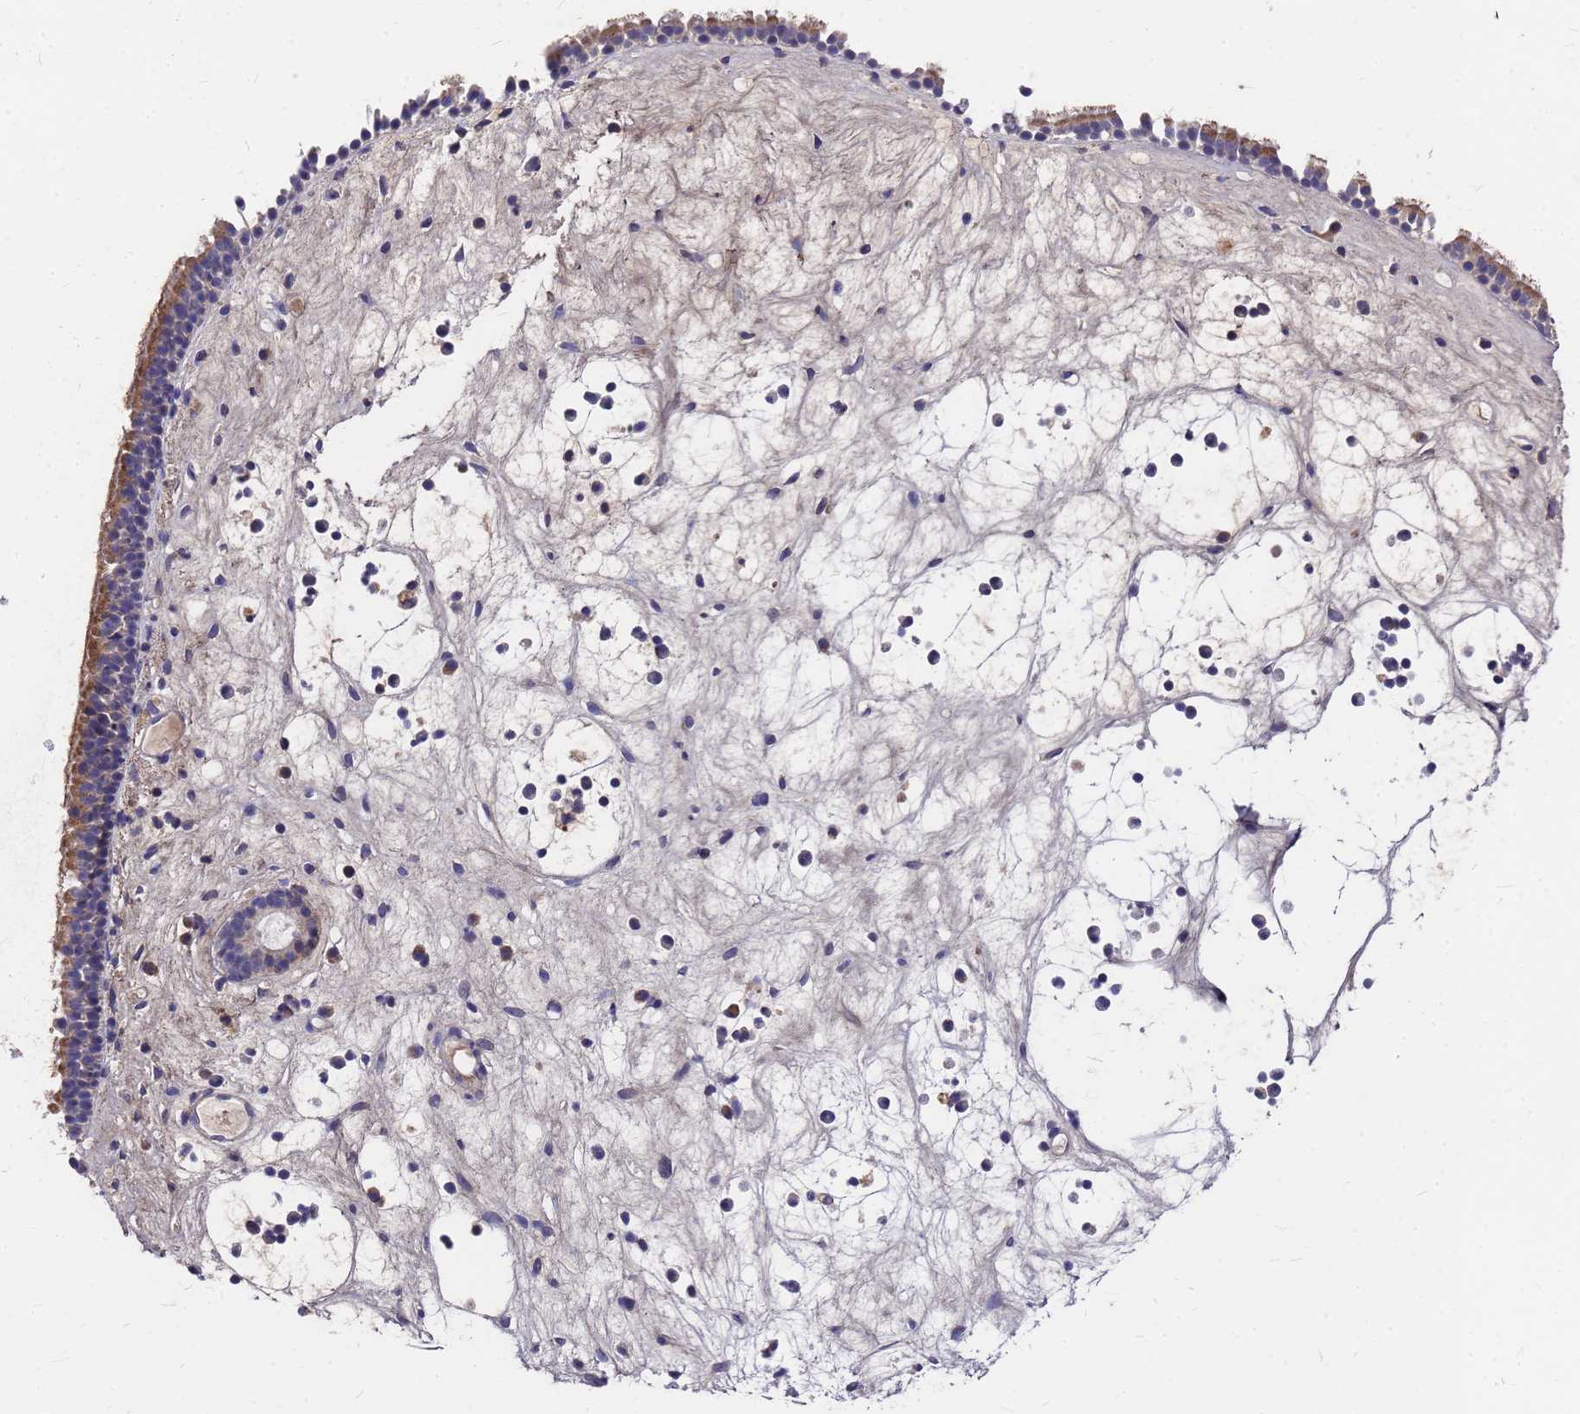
{"staining": {"intensity": "moderate", "quantity": "<25%", "location": "cytoplasmic/membranous"}, "tissue": "nasopharynx", "cell_type": "Respiratory epithelial cells", "image_type": "normal", "snomed": [{"axis": "morphology", "description": "Normal tissue, NOS"}, {"axis": "morphology", "description": "Inflammation, NOS"}, {"axis": "morphology", "description": "Malignant melanoma, Metastatic site"}, {"axis": "topography", "description": "Nasopharynx"}], "caption": "Human nasopharynx stained for a protein (brown) displays moderate cytoplasmic/membranous positive staining in about <25% of respiratory epithelial cells.", "gene": "ZNF717", "patient": {"sex": "male", "age": 70}}